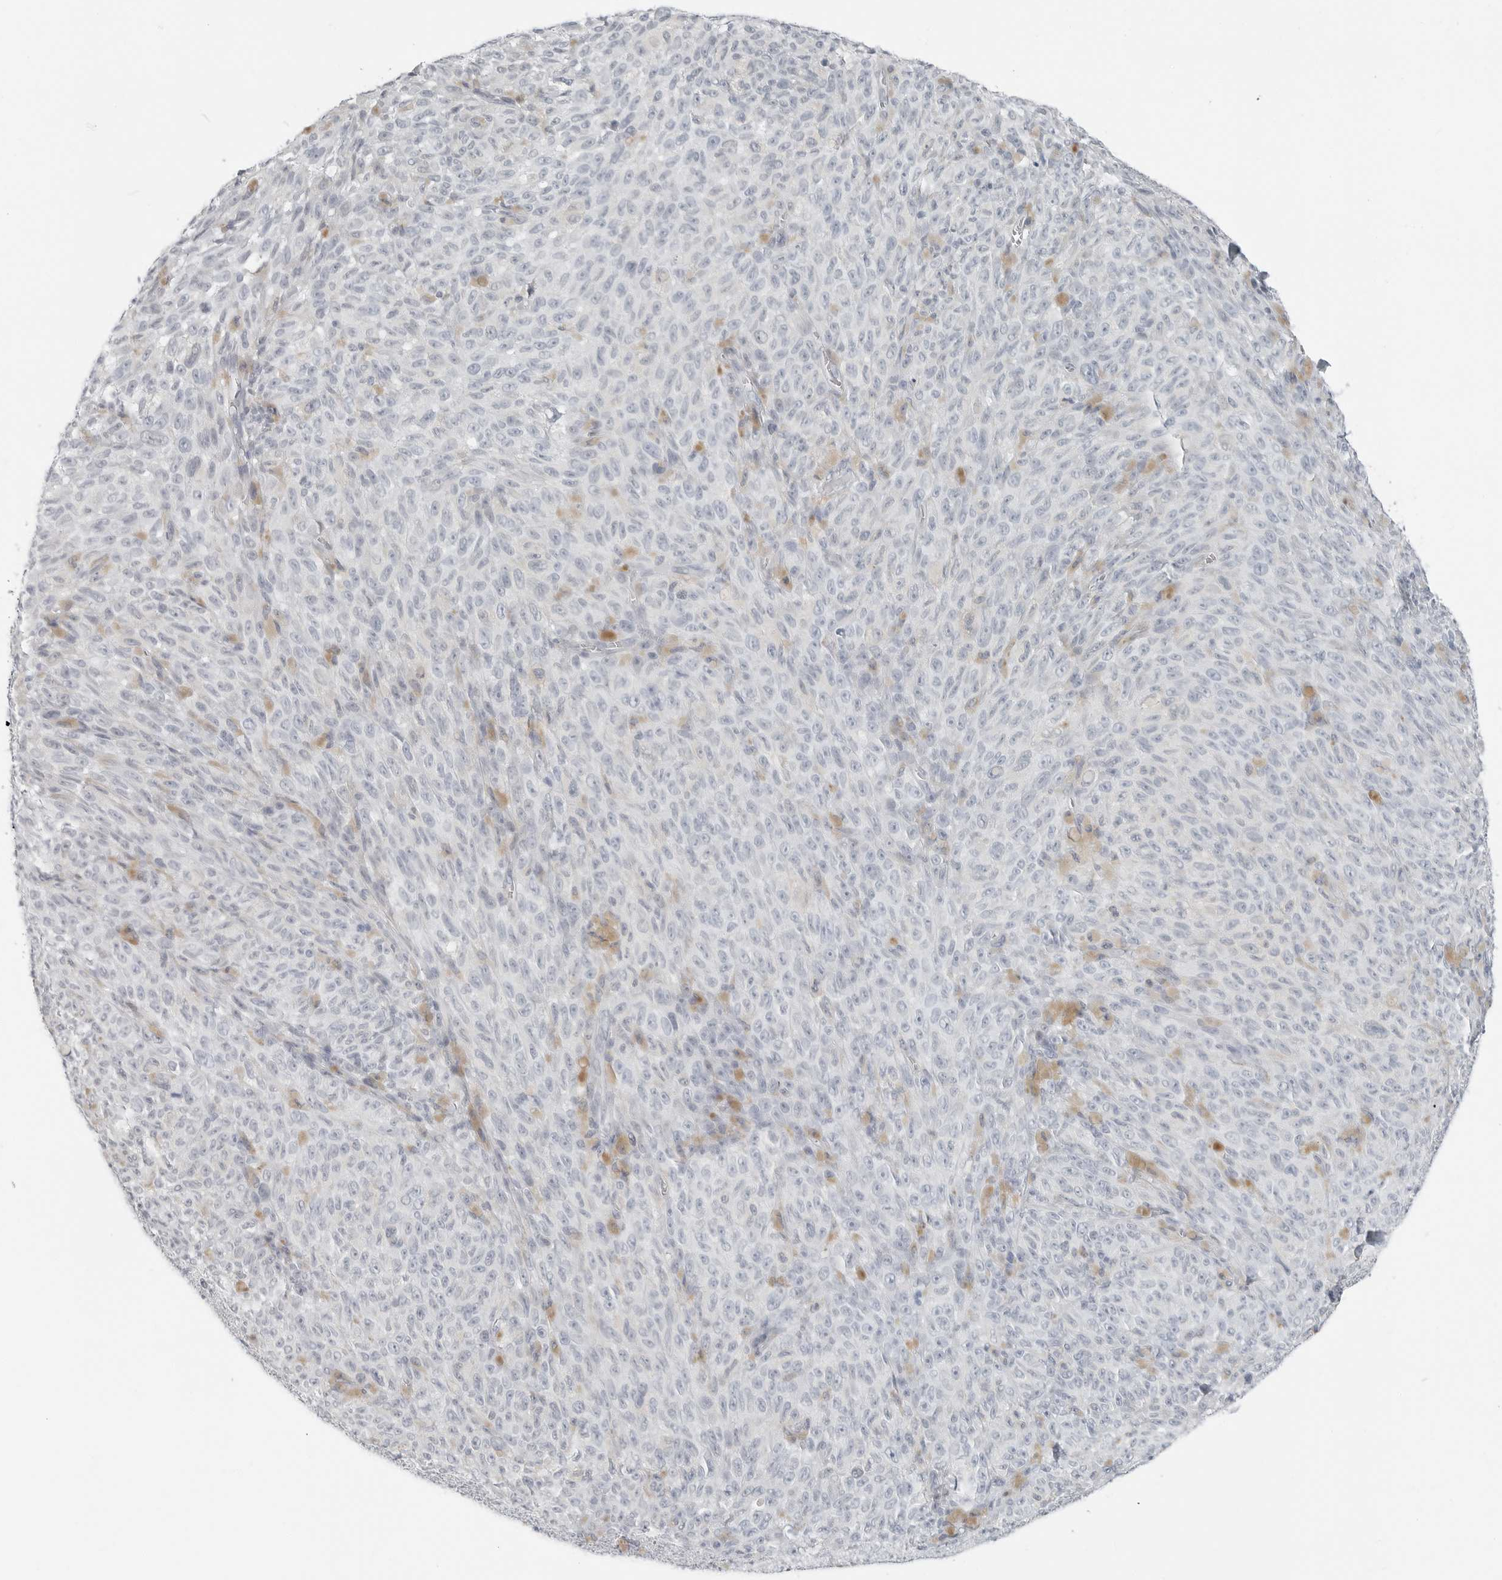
{"staining": {"intensity": "negative", "quantity": "none", "location": "none"}, "tissue": "melanoma", "cell_type": "Tumor cells", "image_type": "cancer", "snomed": [{"axis": "morphology", "description": "Malignant melanoma, NOS"}, {"axis": "topography", "description": "Skin"}], "caption": "A high-resolution histopathology image shows immunohistochemistry (IHC) staining of malignant melanoma, which shows no significant staining in tumor cells.", "gene": "XIRP1", "patient": {"sex": "female", "age": 82}}